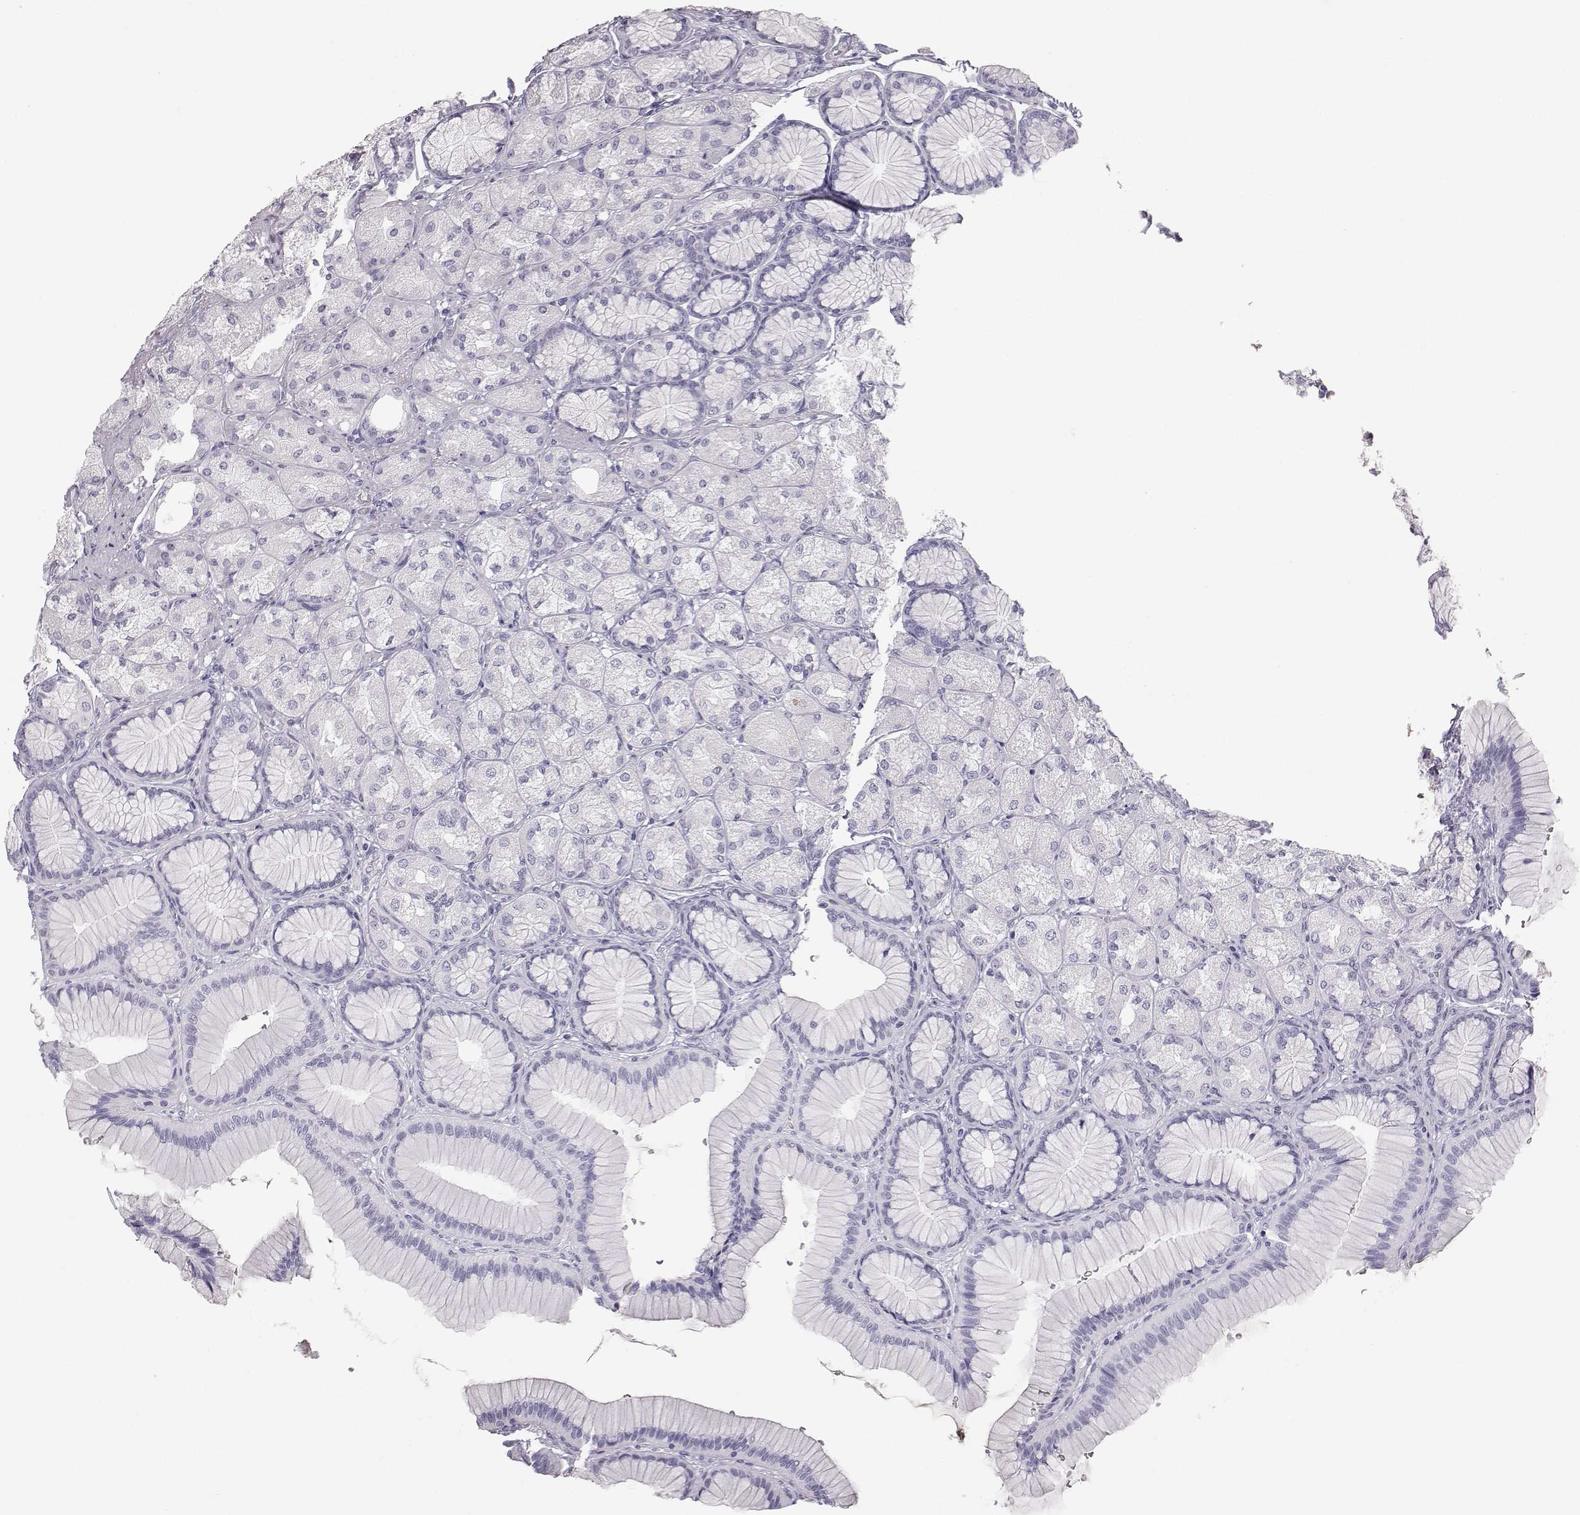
{"staining": {"intensity": "negative", "quantity": "none", "location": "none"}, "tissue": "stomach", "cell_type": "Glandular cells", "image_type": "normal", "snomed": [{"axis": "morphology", "description": "Normal tissue, NOS"}, {"axis": "morphology", "description": "Adenocarcinoma, NOS"}, {"axis": "morphology", "description": "Adenocarcinoma, High grade"}, {"axis": "topography", "description": "Stomach, upper"}, {"axis": "topography", "description": "Stomach"}], "caption": "There is no significant staining in glandular cells of stomach. (DAB (3,3'-diaminobenzidine) IHC, high magnification).", "gene": "KRTAP16", "patient": {"sex": "female", "age": 65}}